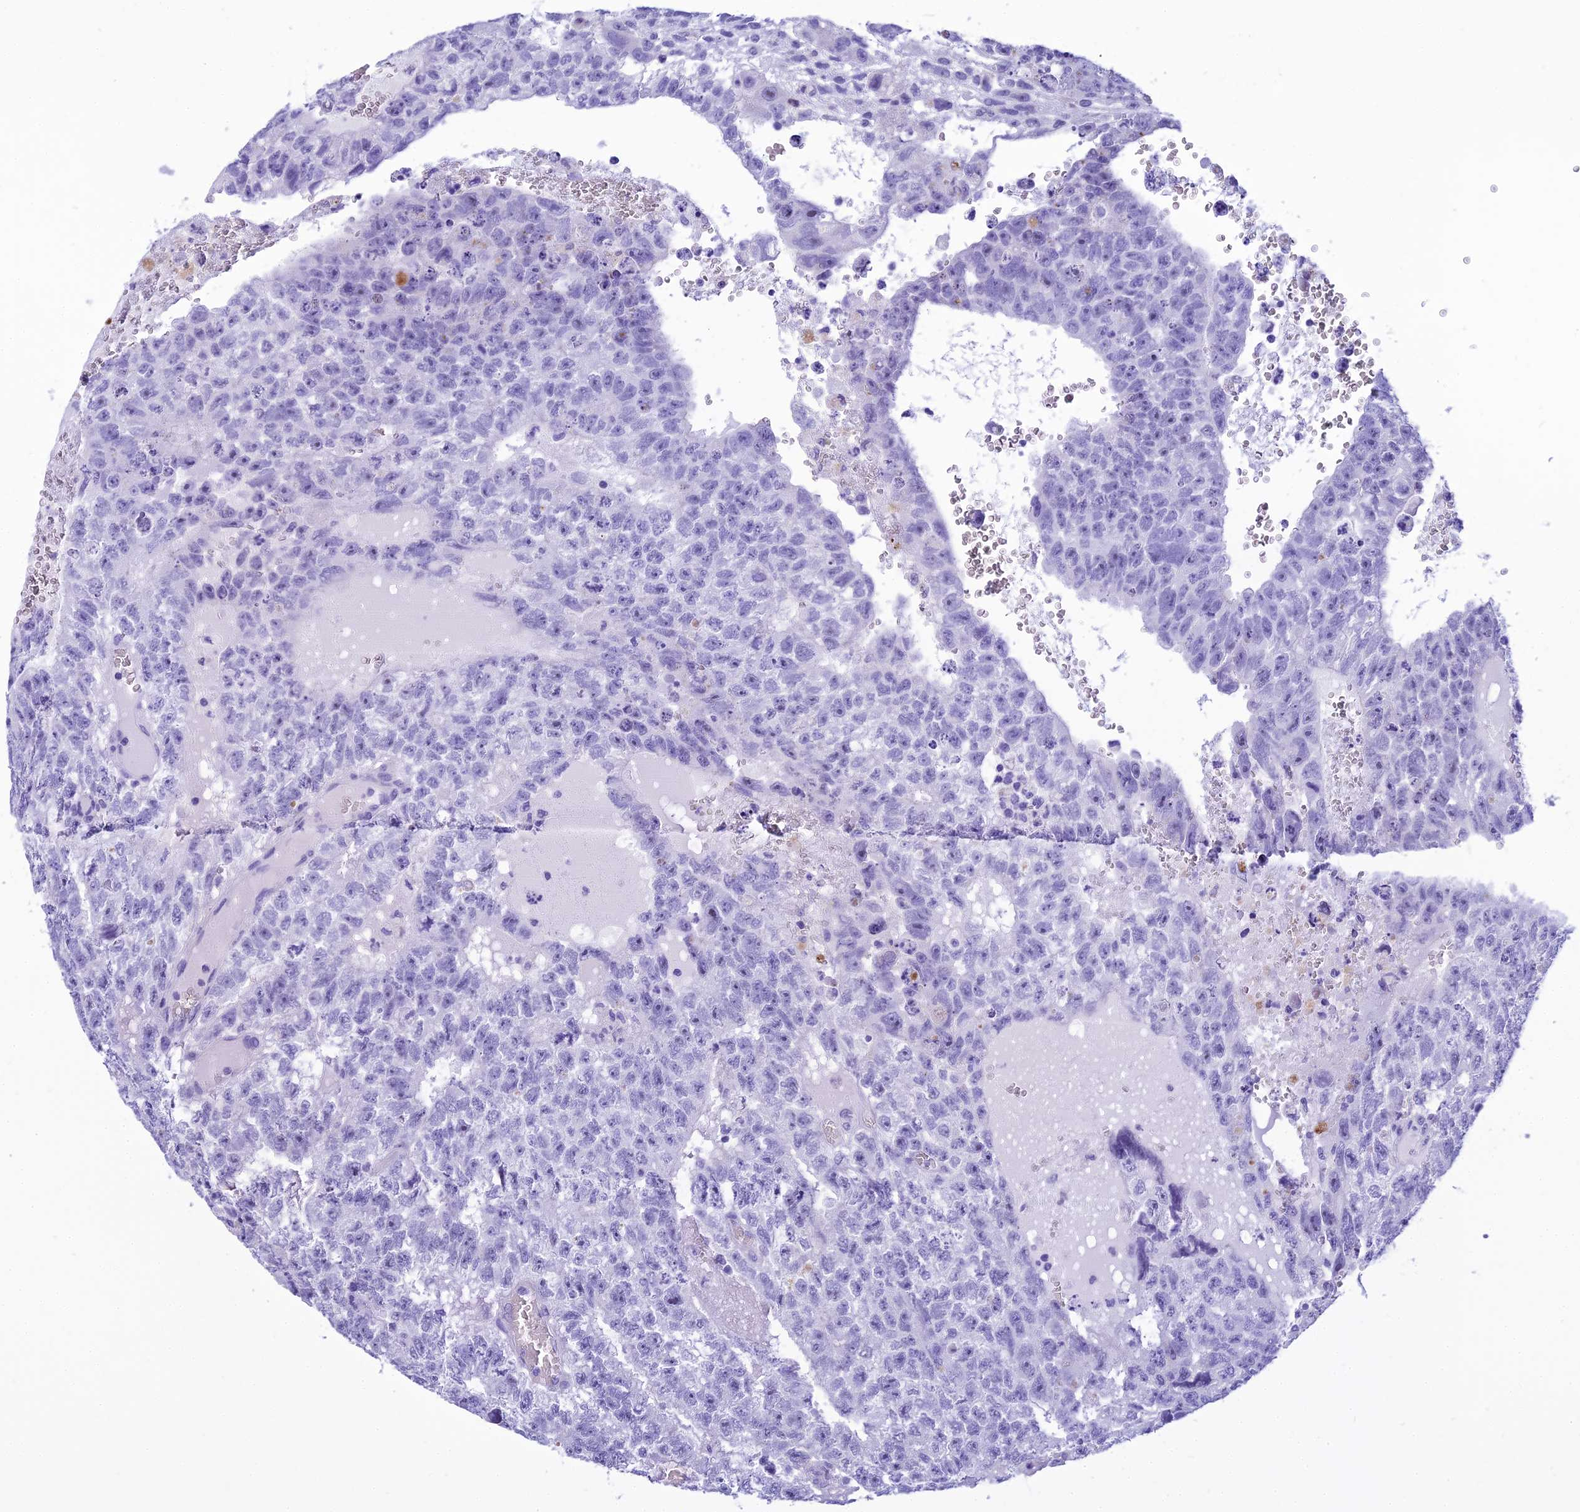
{"staining": {"intensity": "negative", "quantity": "none", "location": "none"}, "tissue": "testis cancer", "cell_type": "Tumor cells", "image_type": "cancer", "snomed": [{"axis": "morphology", "description": "Carcinoma, Embryonal, NOS"}, {"axis": "topography", "description": "Testis"}], "caption": "Immunohistochemistry photomicrograph of neoplastic tissue: testis cancer (embryonal carcinoma) stained with DAB exhibits no significant protein positivity in tumor cells.", "gene": "KCTD14", "patient": {"sex": "male", "age": 26}}